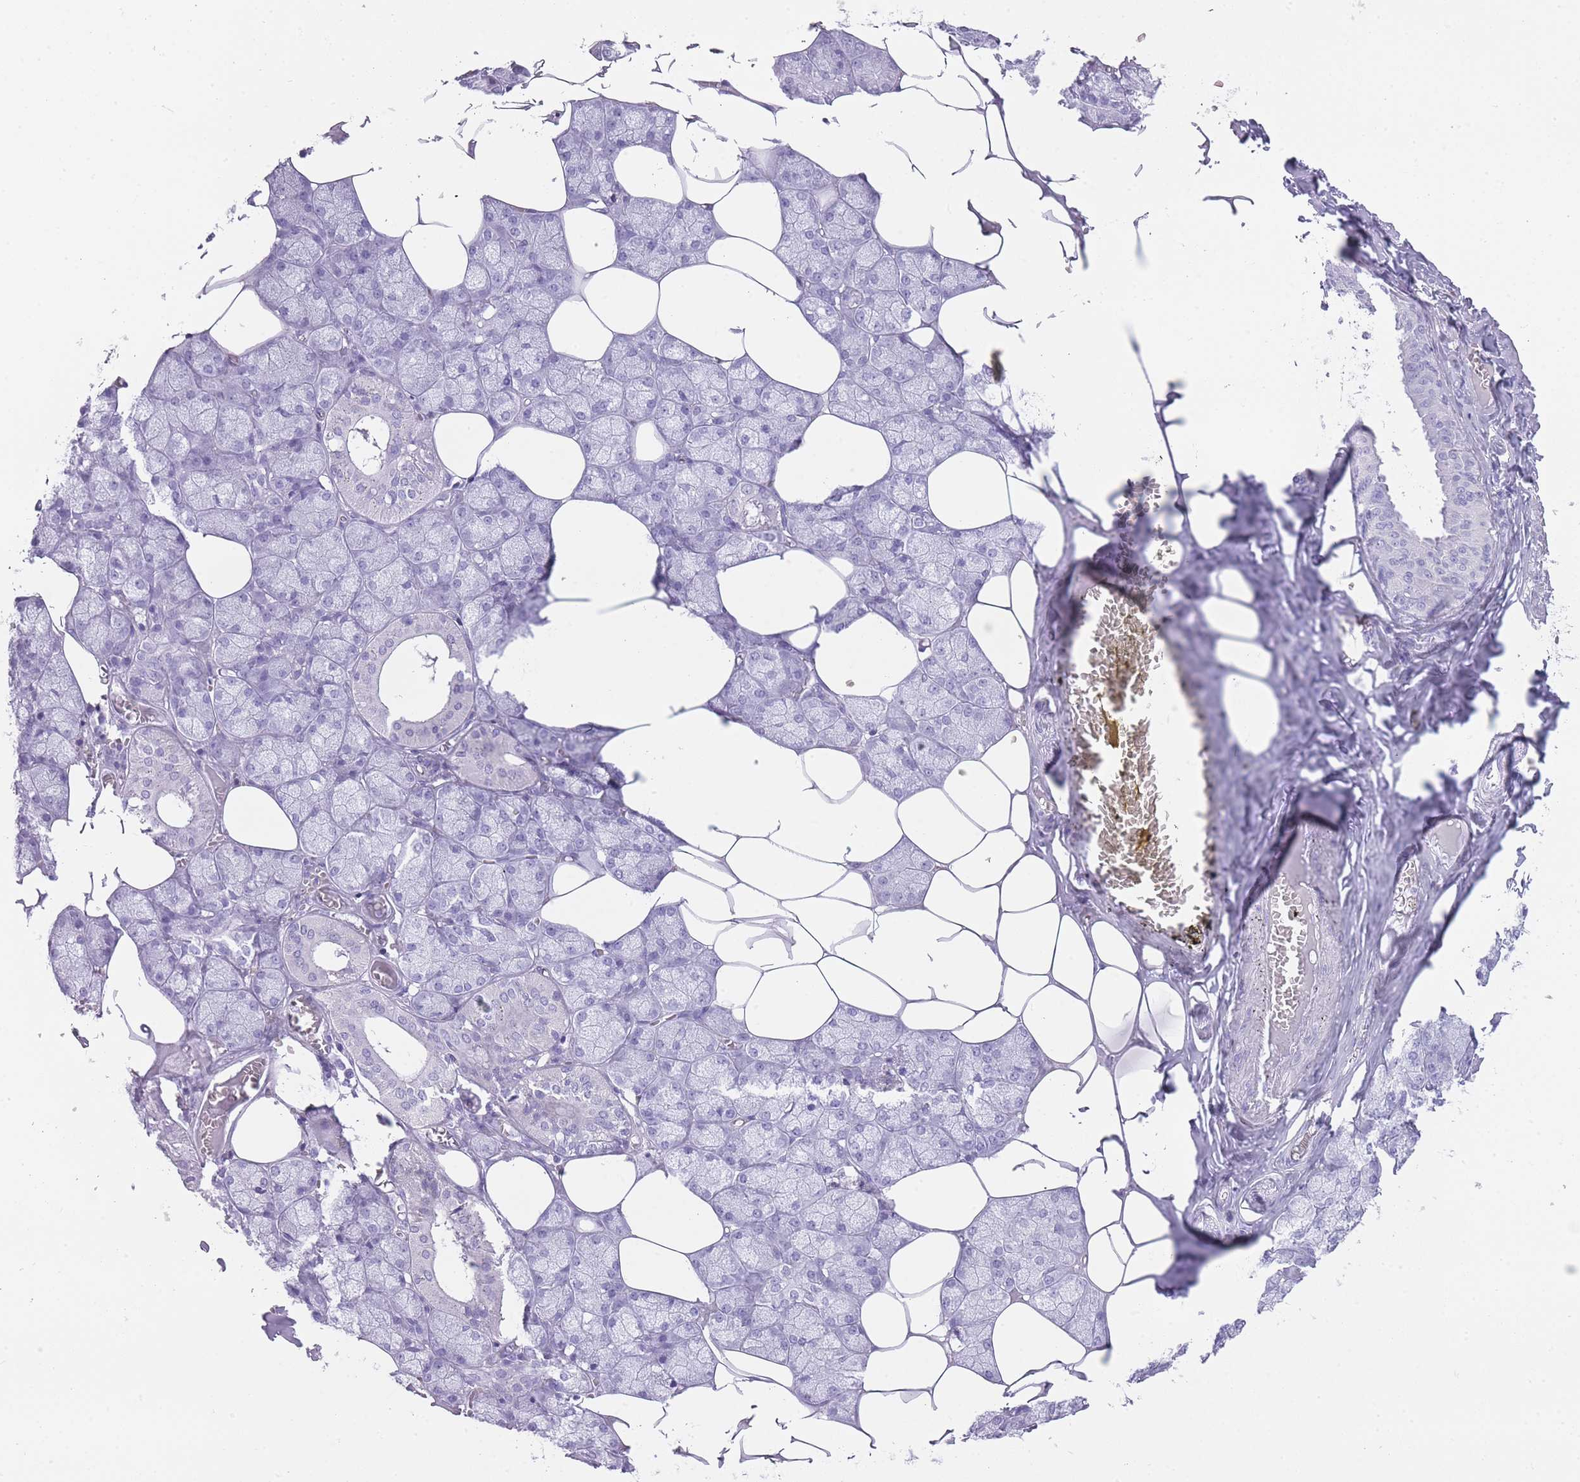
{"staining": {"intensity": "negative", "quantity": "none", "location": "none"}, "tissue": "salivary gland", "cell_type": "Glandular cells", "image_type": "normal", "snomed": [{"axis": "morphology", "description": "Normal tissue, NOS"}, {"axis": "topography", "description": "Salivary gland"}], "caption": "Human salivary gland stained for a protein using immunohistochemistry exhibits no expression in glandular cells.", "gene": "INS", "patient": {"sex": "male", "age": 62}}